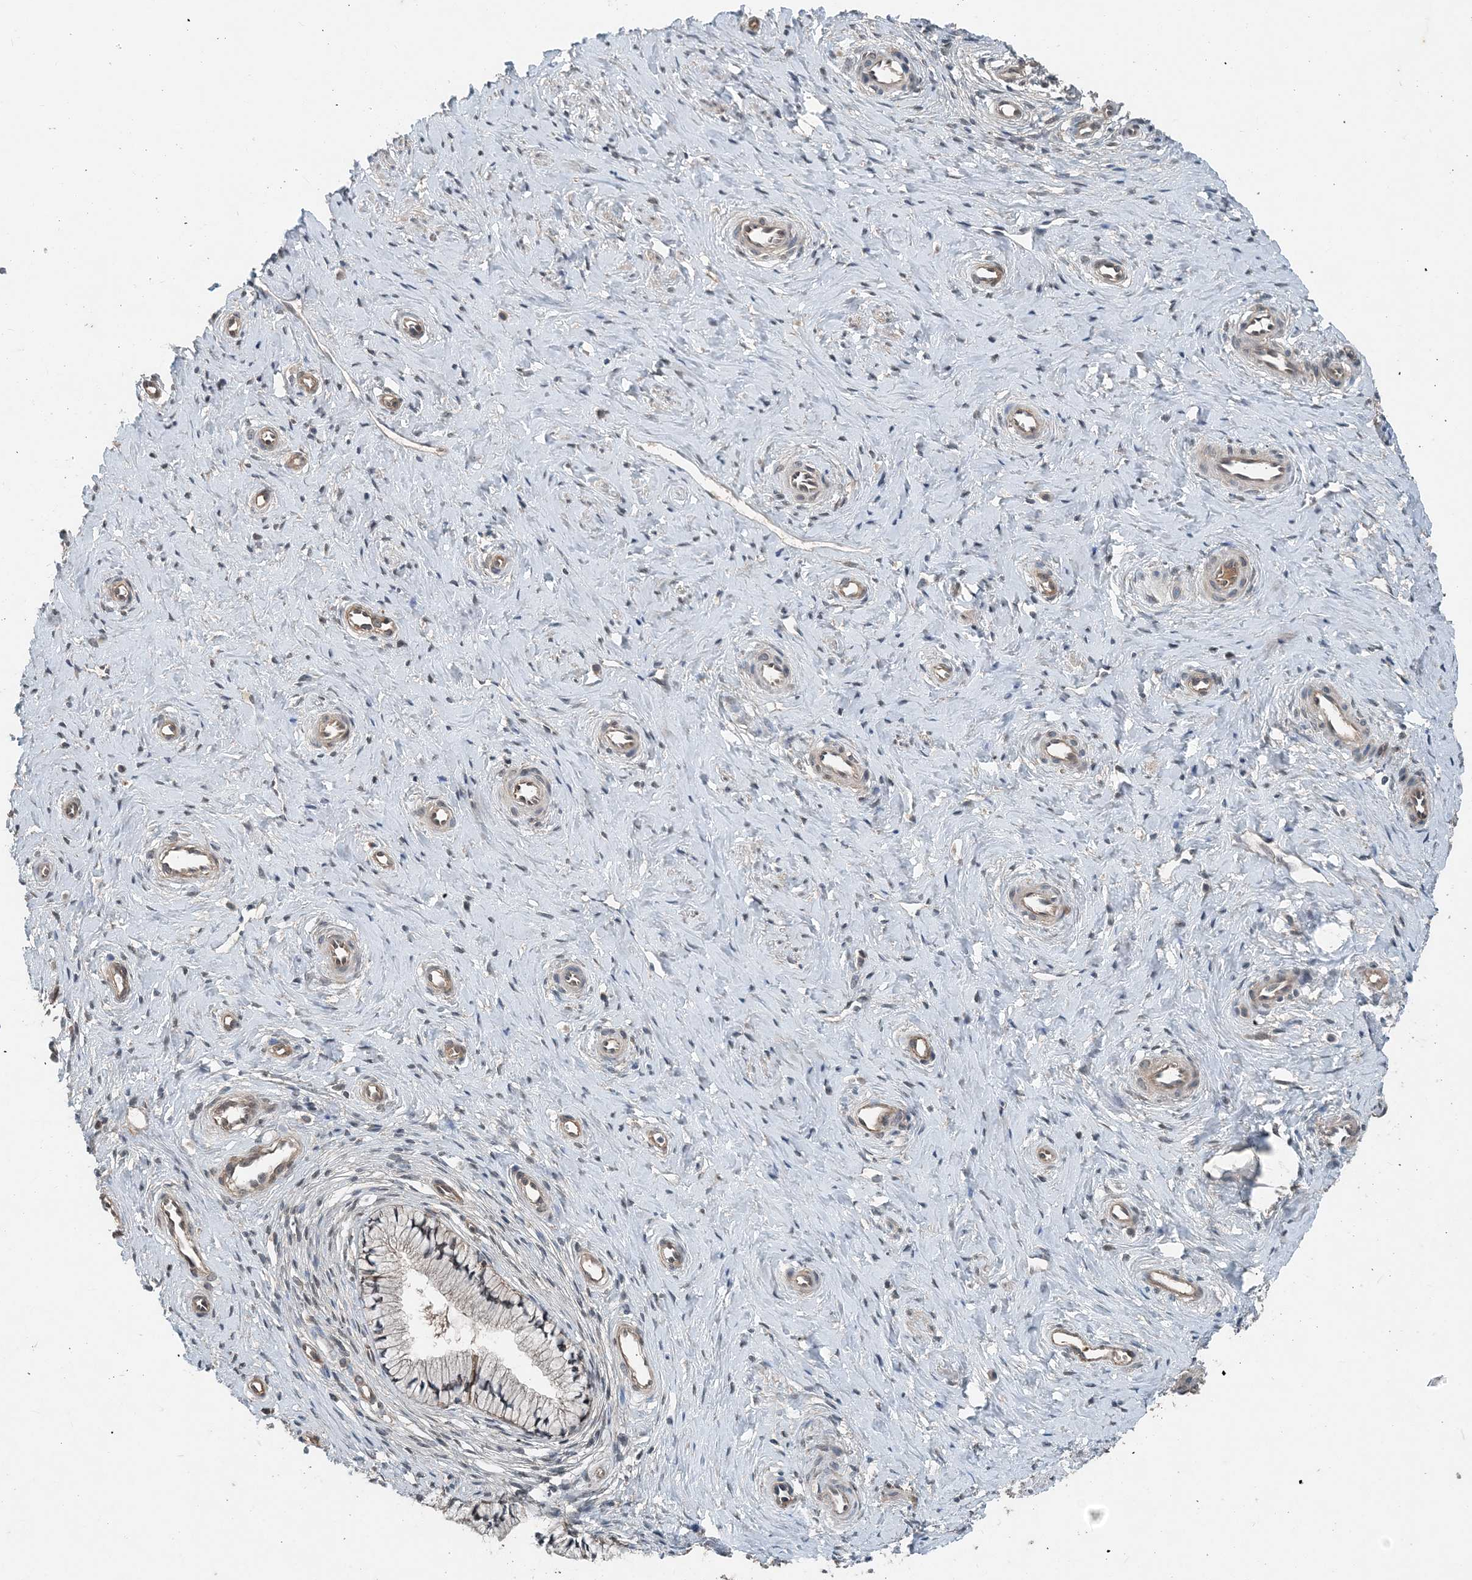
{"staining": {"intensity": "weak", "quantity": "25%-75%", "location": "cytoplasmic/membranous"}, "tissue": "cervix", "cell_type": "Glandular cells", "image_type": "normal", "snomed": [{"axis": "morphology", "description": "Normal tissue, NOS"}, {"axis": "topography", "description": "Cervix"}], "caption": "About 25%-75% of glandular cells in benign cervix demonstrate weak cytoplasmic/membranous protein staining as visualized by brown immunohistochemical staining.", "gene": "SMPD3", "patient": {"sex": "female", "age": 36}}